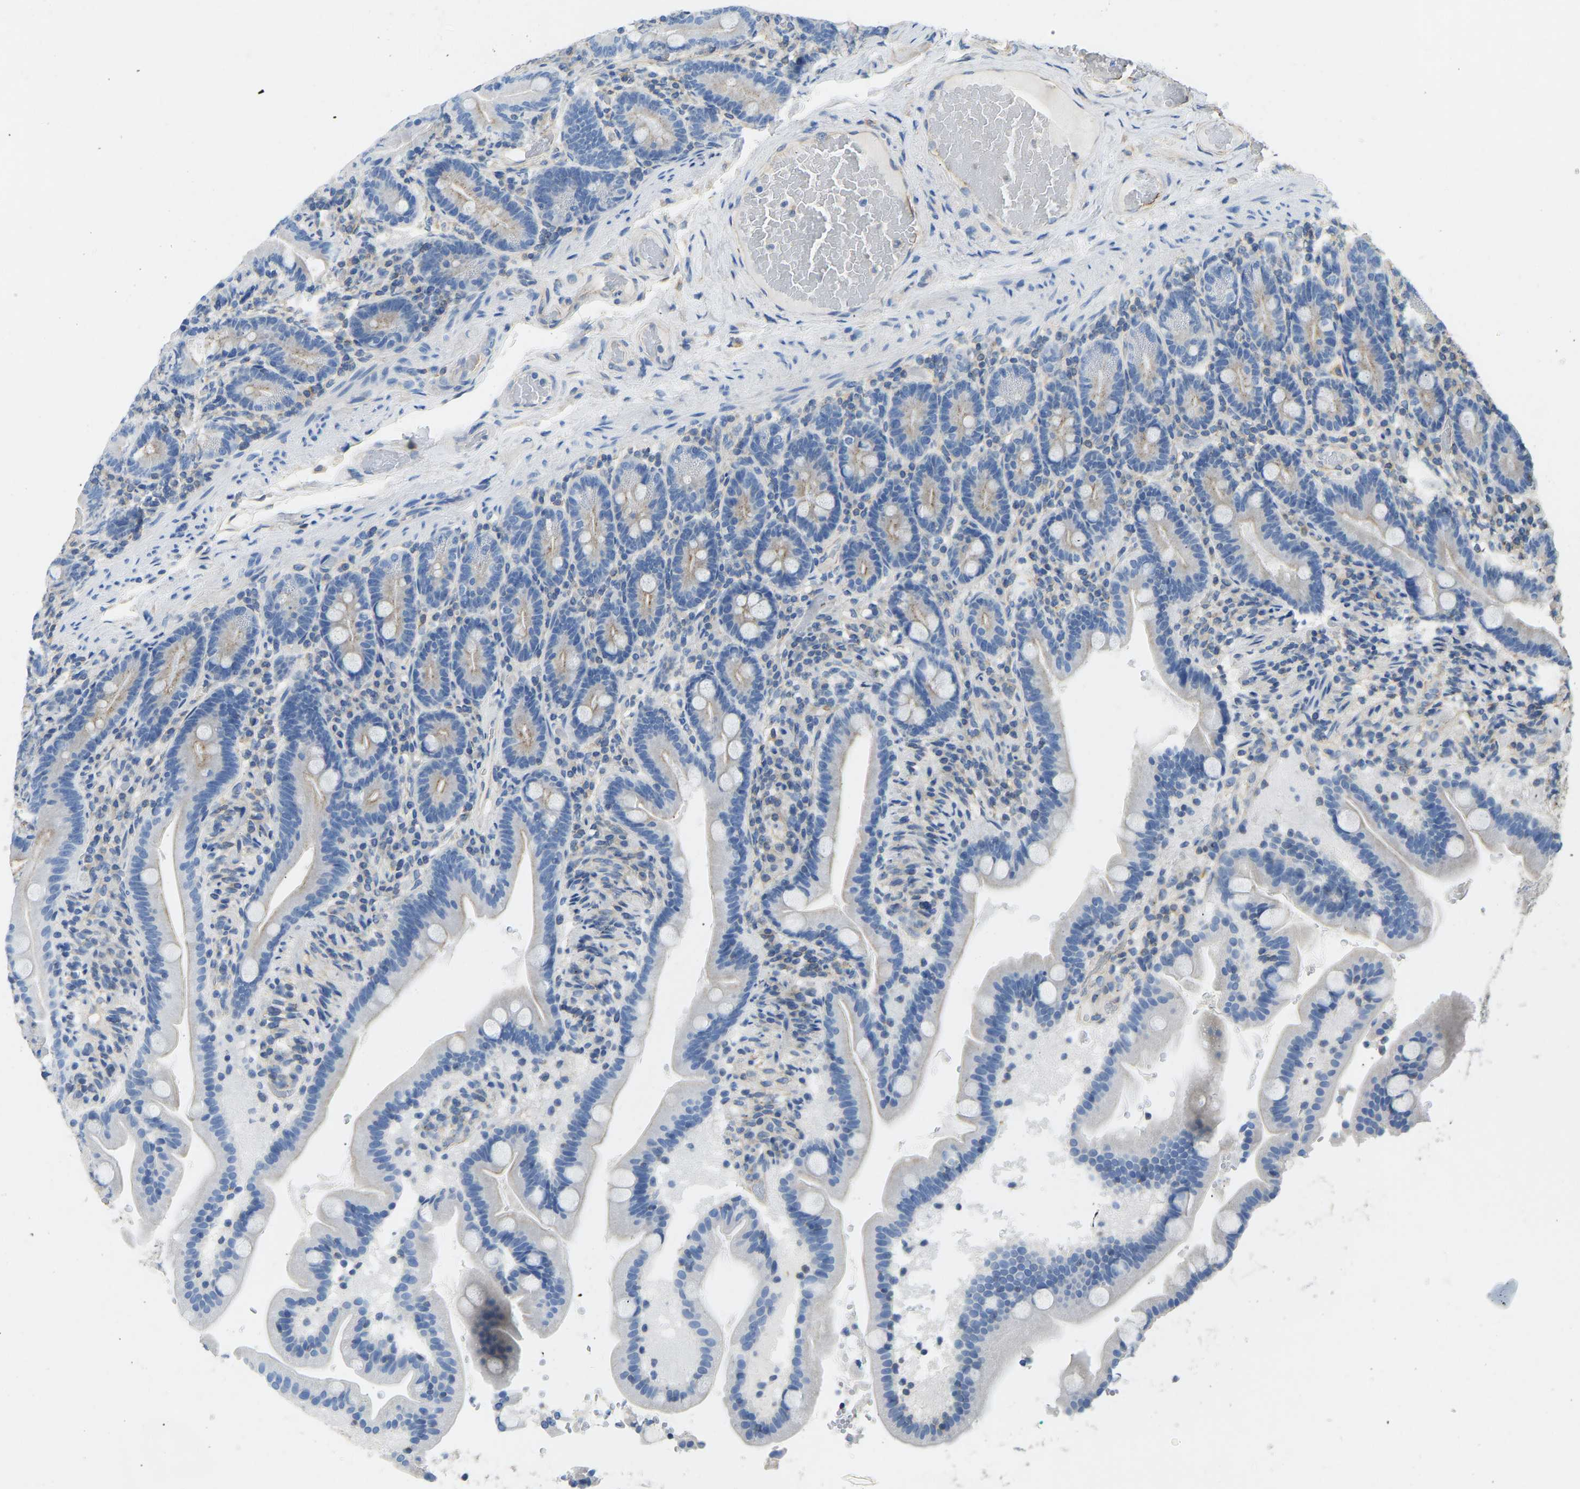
{"staining": {"intensity": "moderate", "quantity": "<25%", "location": "cytoplasmic/membranous"}, "tissue": "duodenum", "cell_type": "Glandular cells", "image_type": "normal", "snomed": [{"axis": "morphology", "description": "Normal tissue, NOS"}, {"axis": "topography", "description": "Duodenum"}], "caption": "A micrograph of duodenum stained for a protein demonstrates moderate cytoplasmic/membranous brown staining in glandular cells.", "gene": "TECTA", "patient": {"sex": "male", "age": 54}}